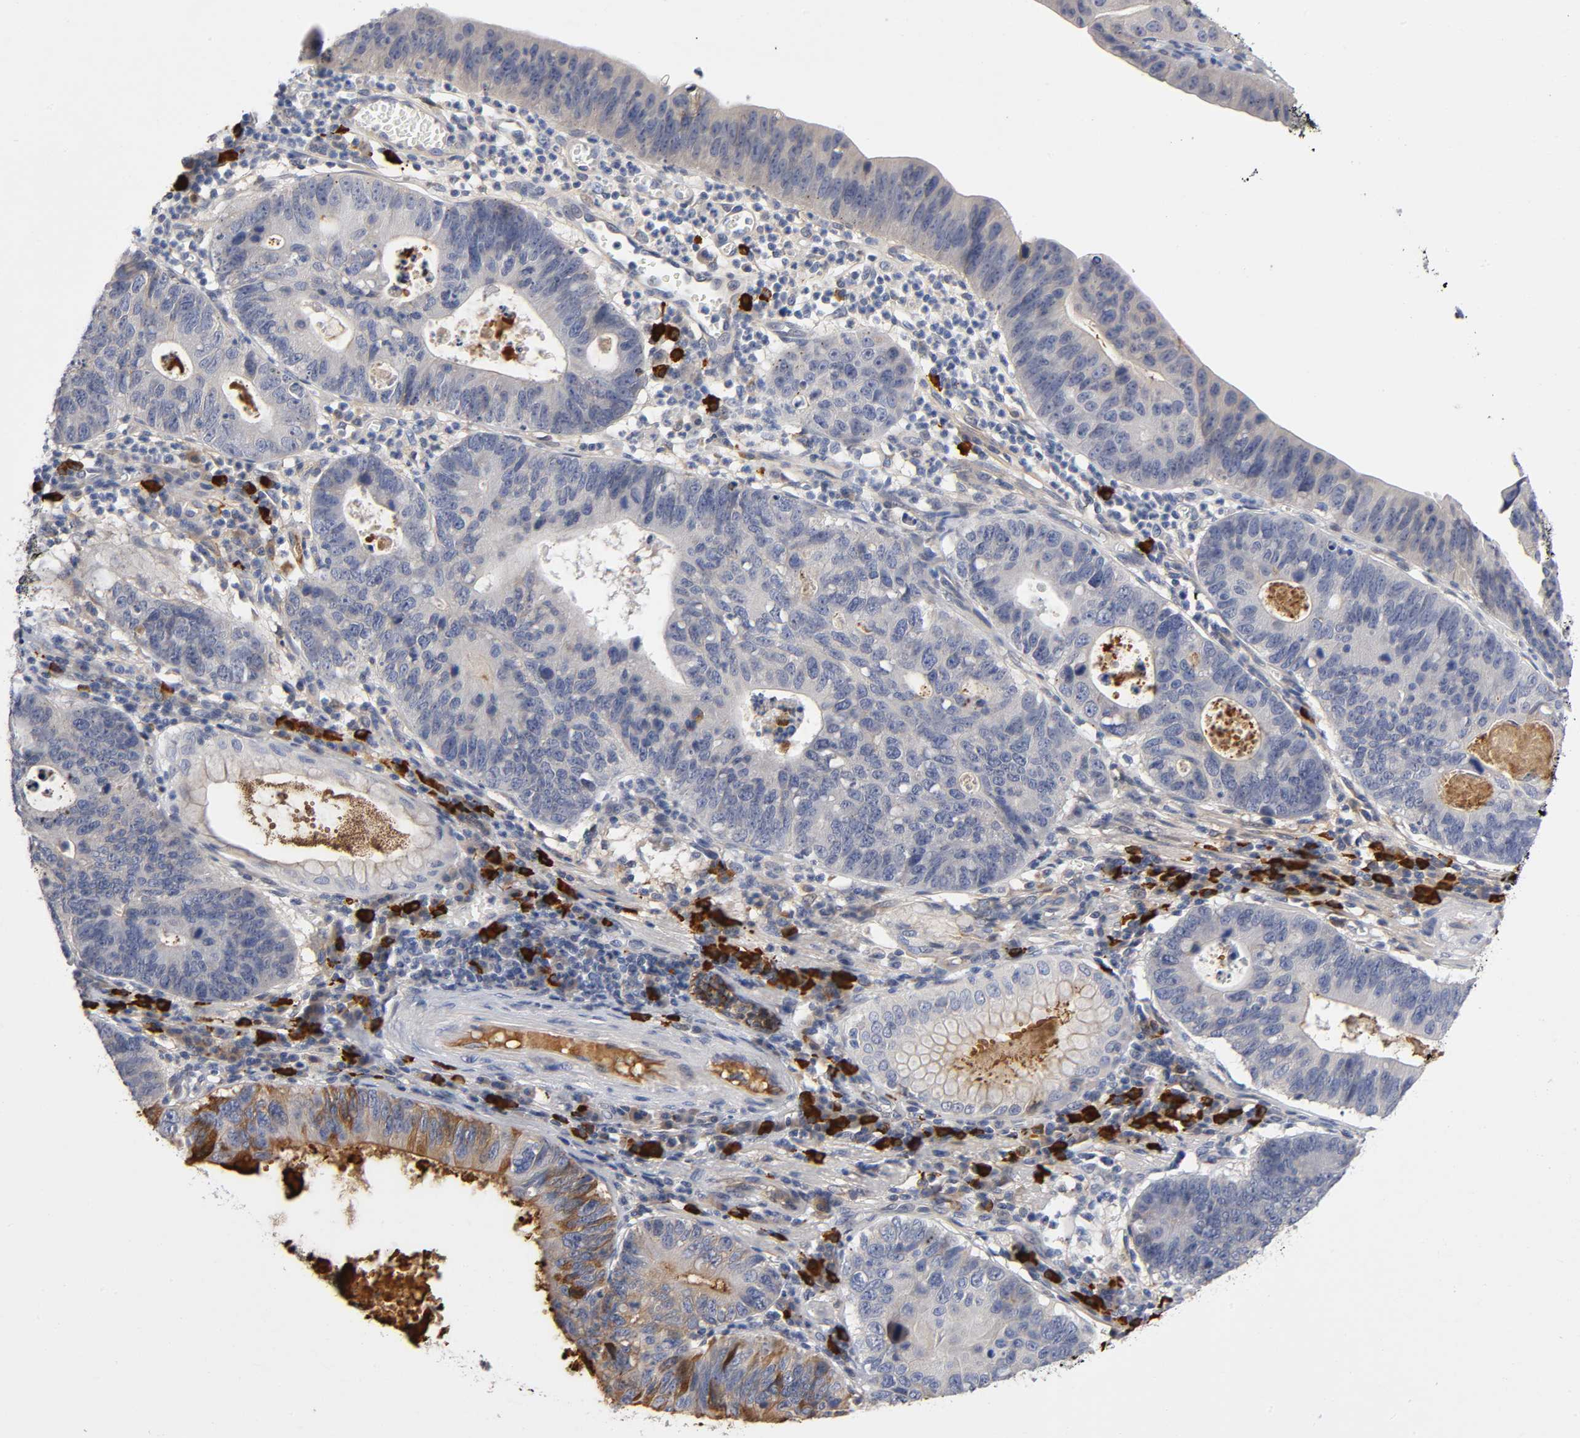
{"staining": {"intensity": "weak", "quantity": "25%-75%", "location": "cytoplasmic/membranous"}, "tissue": "stomach cancer", "cell_type": "Tumor cells", "image_type": "cancer", "snomed": [{"axis": "morphology", "description": "Adenocarcinoma, NOS"}, {"axis": "topography", "description": "Stomach"}], "caption": "The immunohistochemical stain labels weak cytoplasmic/membranous positivity in tumor cells of stomach cancer (adenocarcinoma) tissue.", "gene": "NOVA1", "patient": {"sex": "male", "age": 59}}